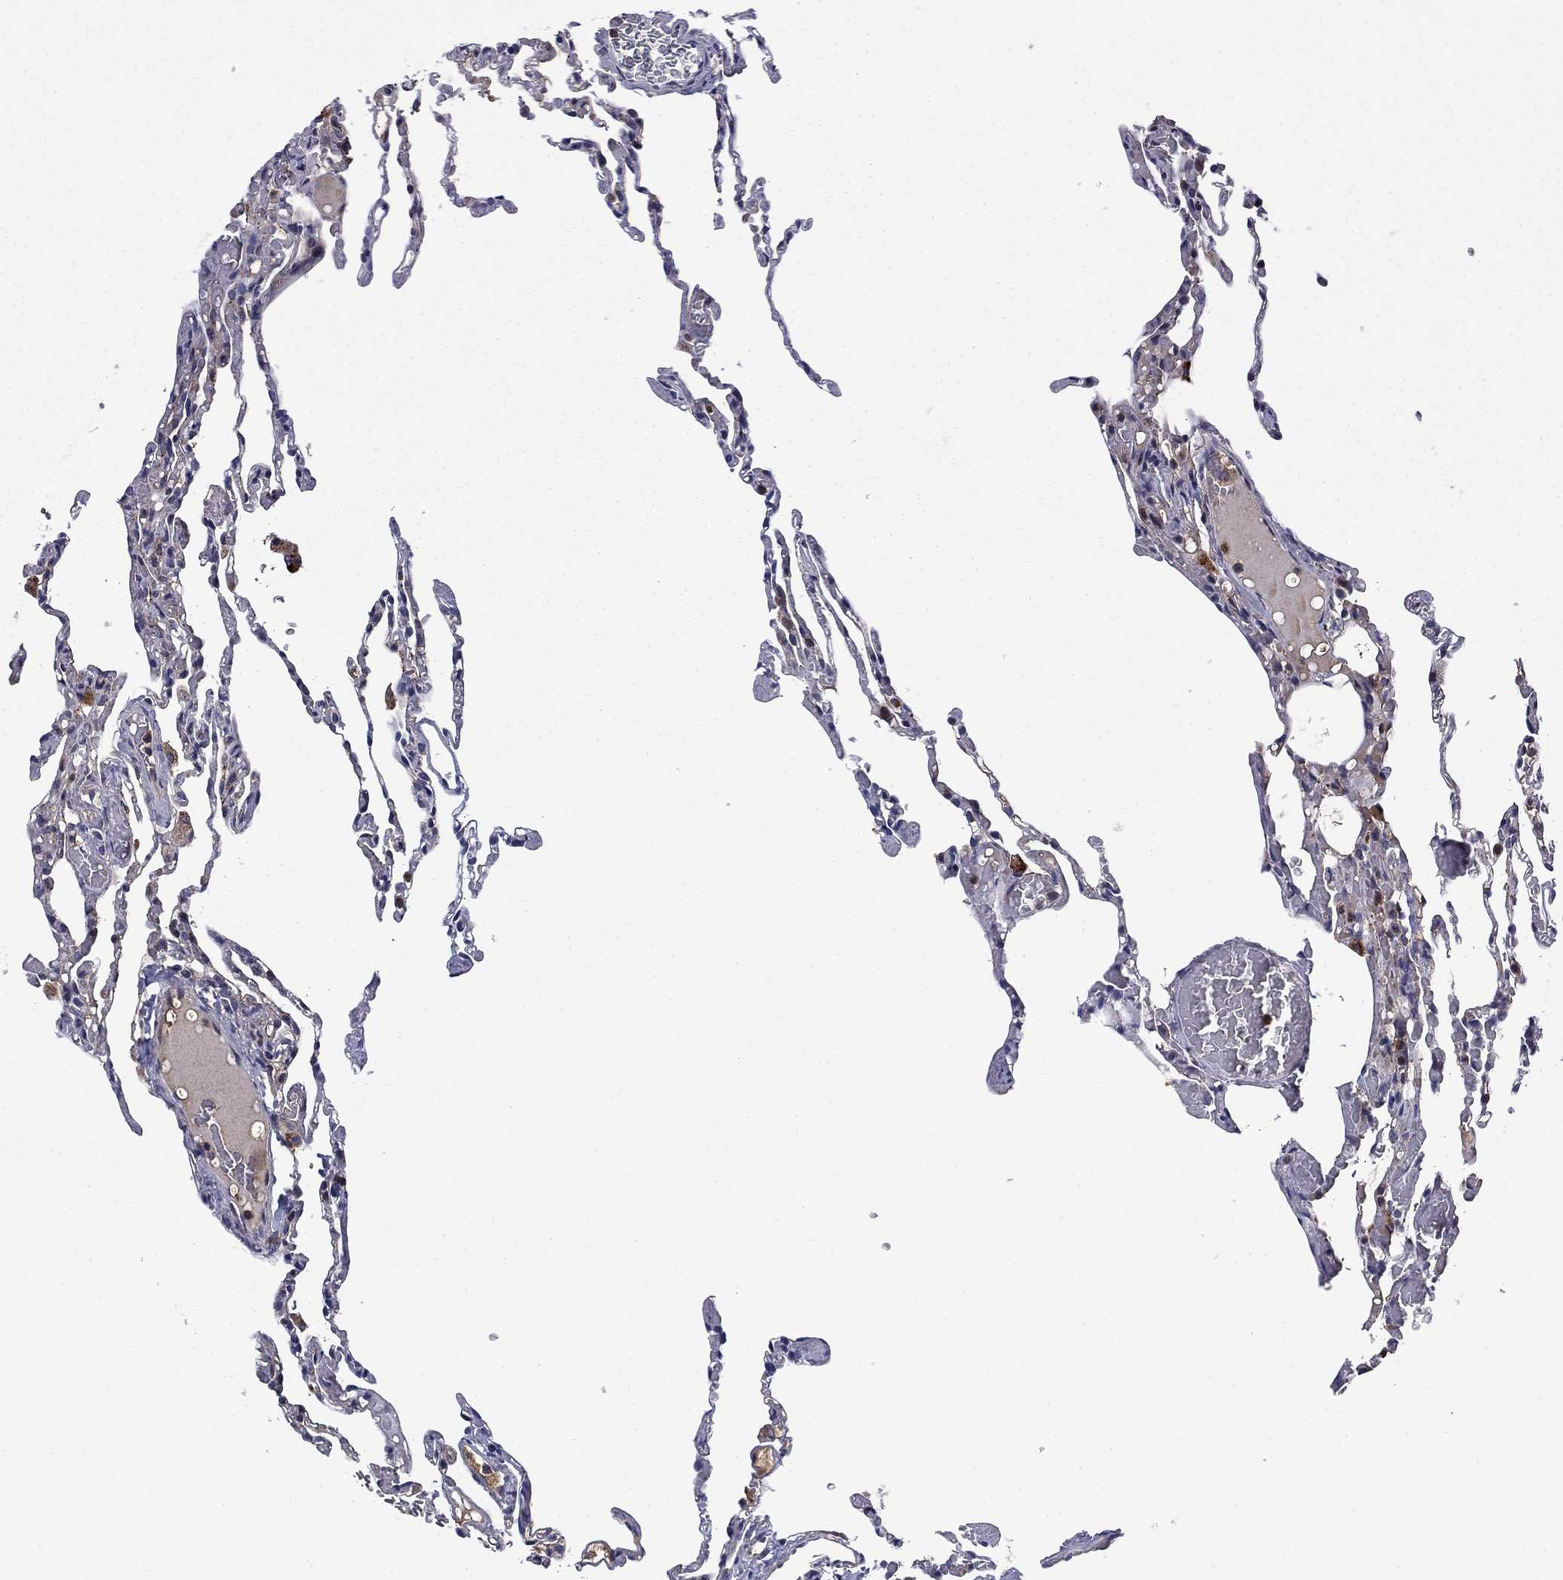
{"staining": {"intensity": "negative", "quantity": "none", "location": "none"}, "tissue": "lung", "cell_type": "Alveolar cells", "image_type": "normal", "snomed": [{"axis": "morphology", "description": "Normal tissue, NOS"}, {"axis": "topography", "description": "Lung"}], "caption": "Histopathology image shows no protein positivity in alveolar cells of normal lung.", "gene": "CEACAM7", "patient": {"sex": "female", "age": 43}}